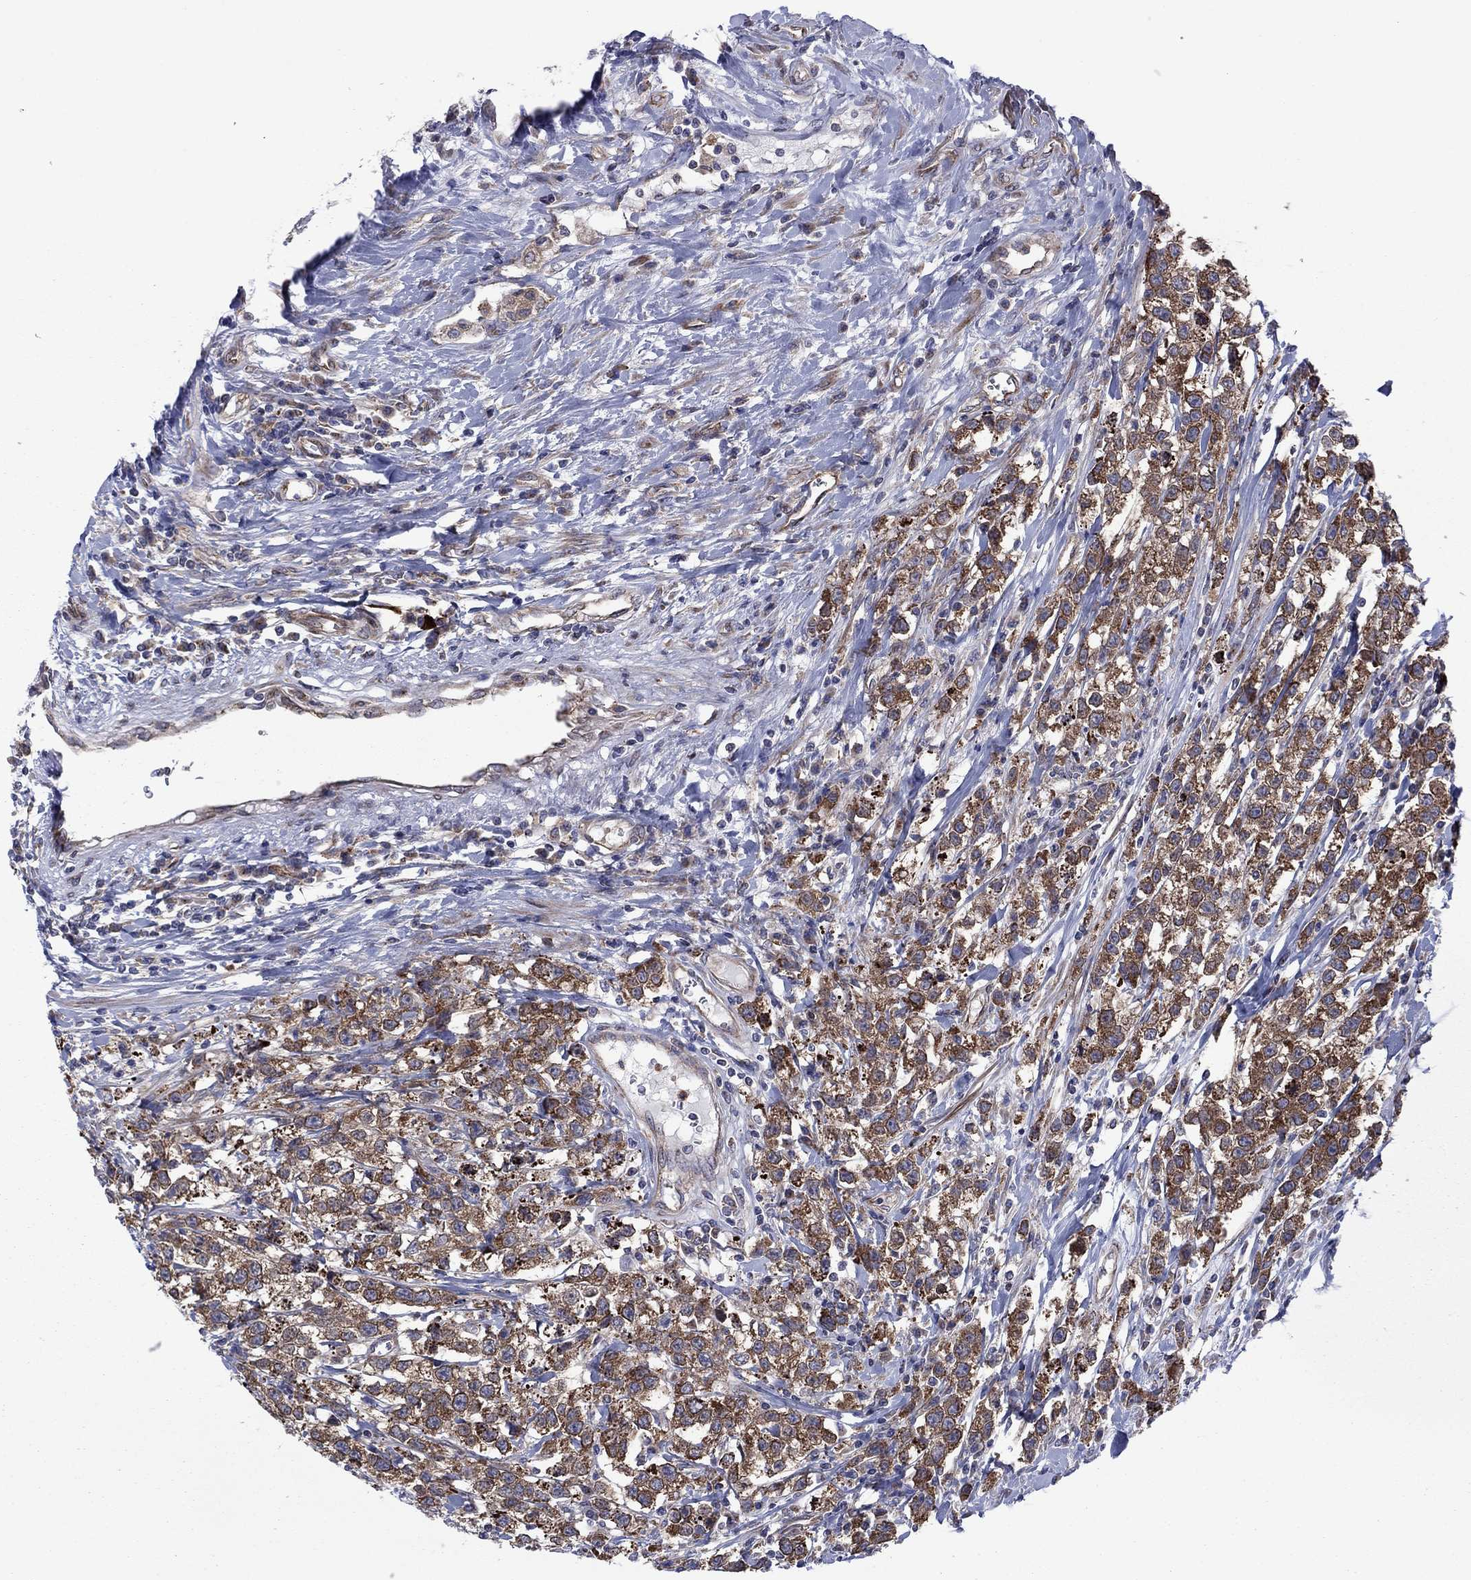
{"staining": {"intensity": "strong", "quantity": ">75%", "location": "cytoplasmic/membranous"}, "tissue": "testis cancer", "cell_type": "Tumor cells", "image_type": "cancer", "snomed": [{"axis": "morphology", "description": "Seminoma, NOS"}, {"axis": "topography", "description": "Testis"}], "caption": "This micrograph shows immunohistochemistry (IHC) staining of testis seminoma, with high strong cytoplasmic/membranous positivity in about >75% of tumor cells.", "gene": "GPR155", "patient": {"sex": "male", "age": 59}}